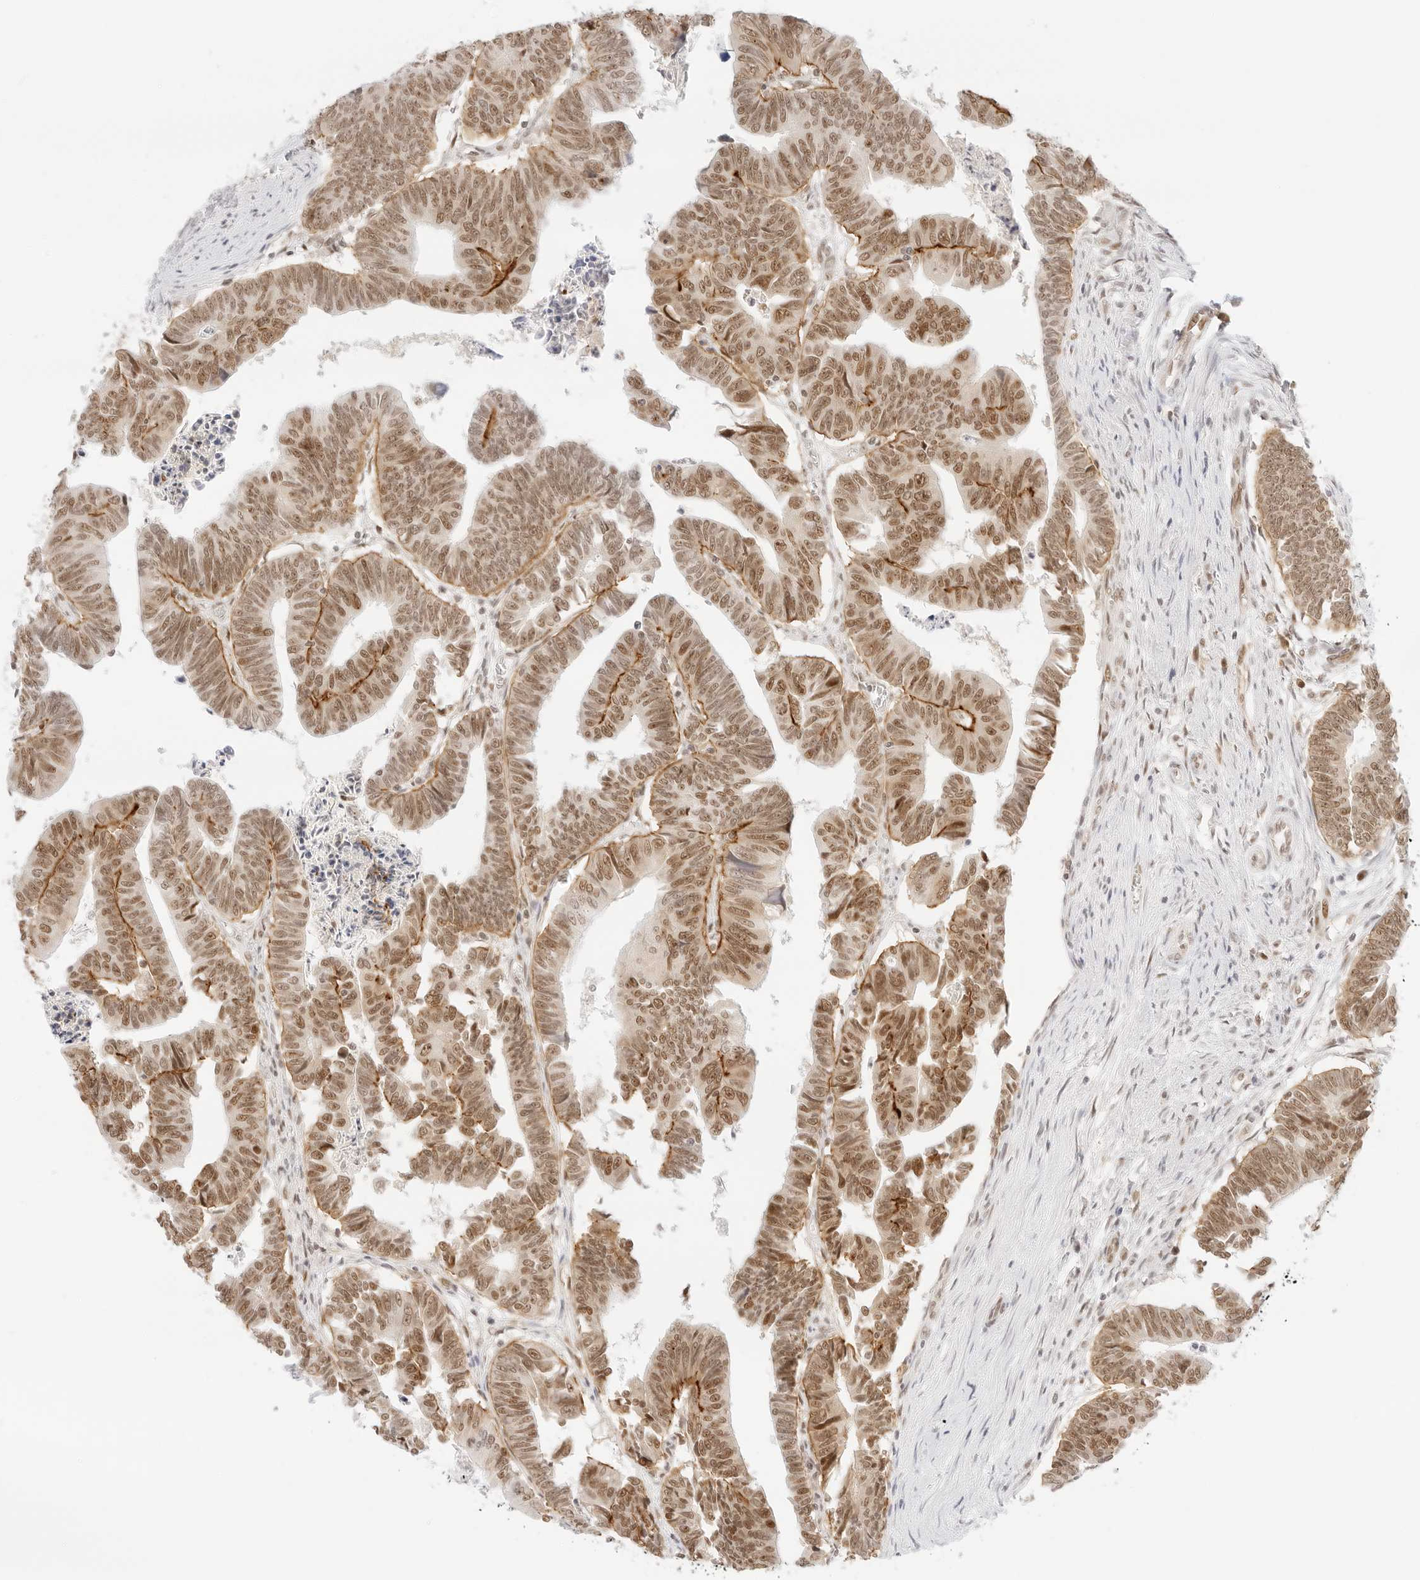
{"staining": {"intensity": "moderate", "quantity": ">75%", "location": "cytoplasmic/membranous,nuclear"}, "tissue": "colorectal cancer", "cell_type": "Tumor cells", "image_type": "cancer", "snomed": [{"axis": "morphology", "description": "Adenocarcinoma, NOS"}, {"axis": "topography", "description": "Rectum"}], "caption": "Human colorectal cancer stained with a brown dye exhibits moderate cytoplasmic/membranous and nuclear positive positivity in approximately >75% of tumor cells.", "gene": "ITGA6", "patient": {"sex": "female", "age": 65}}